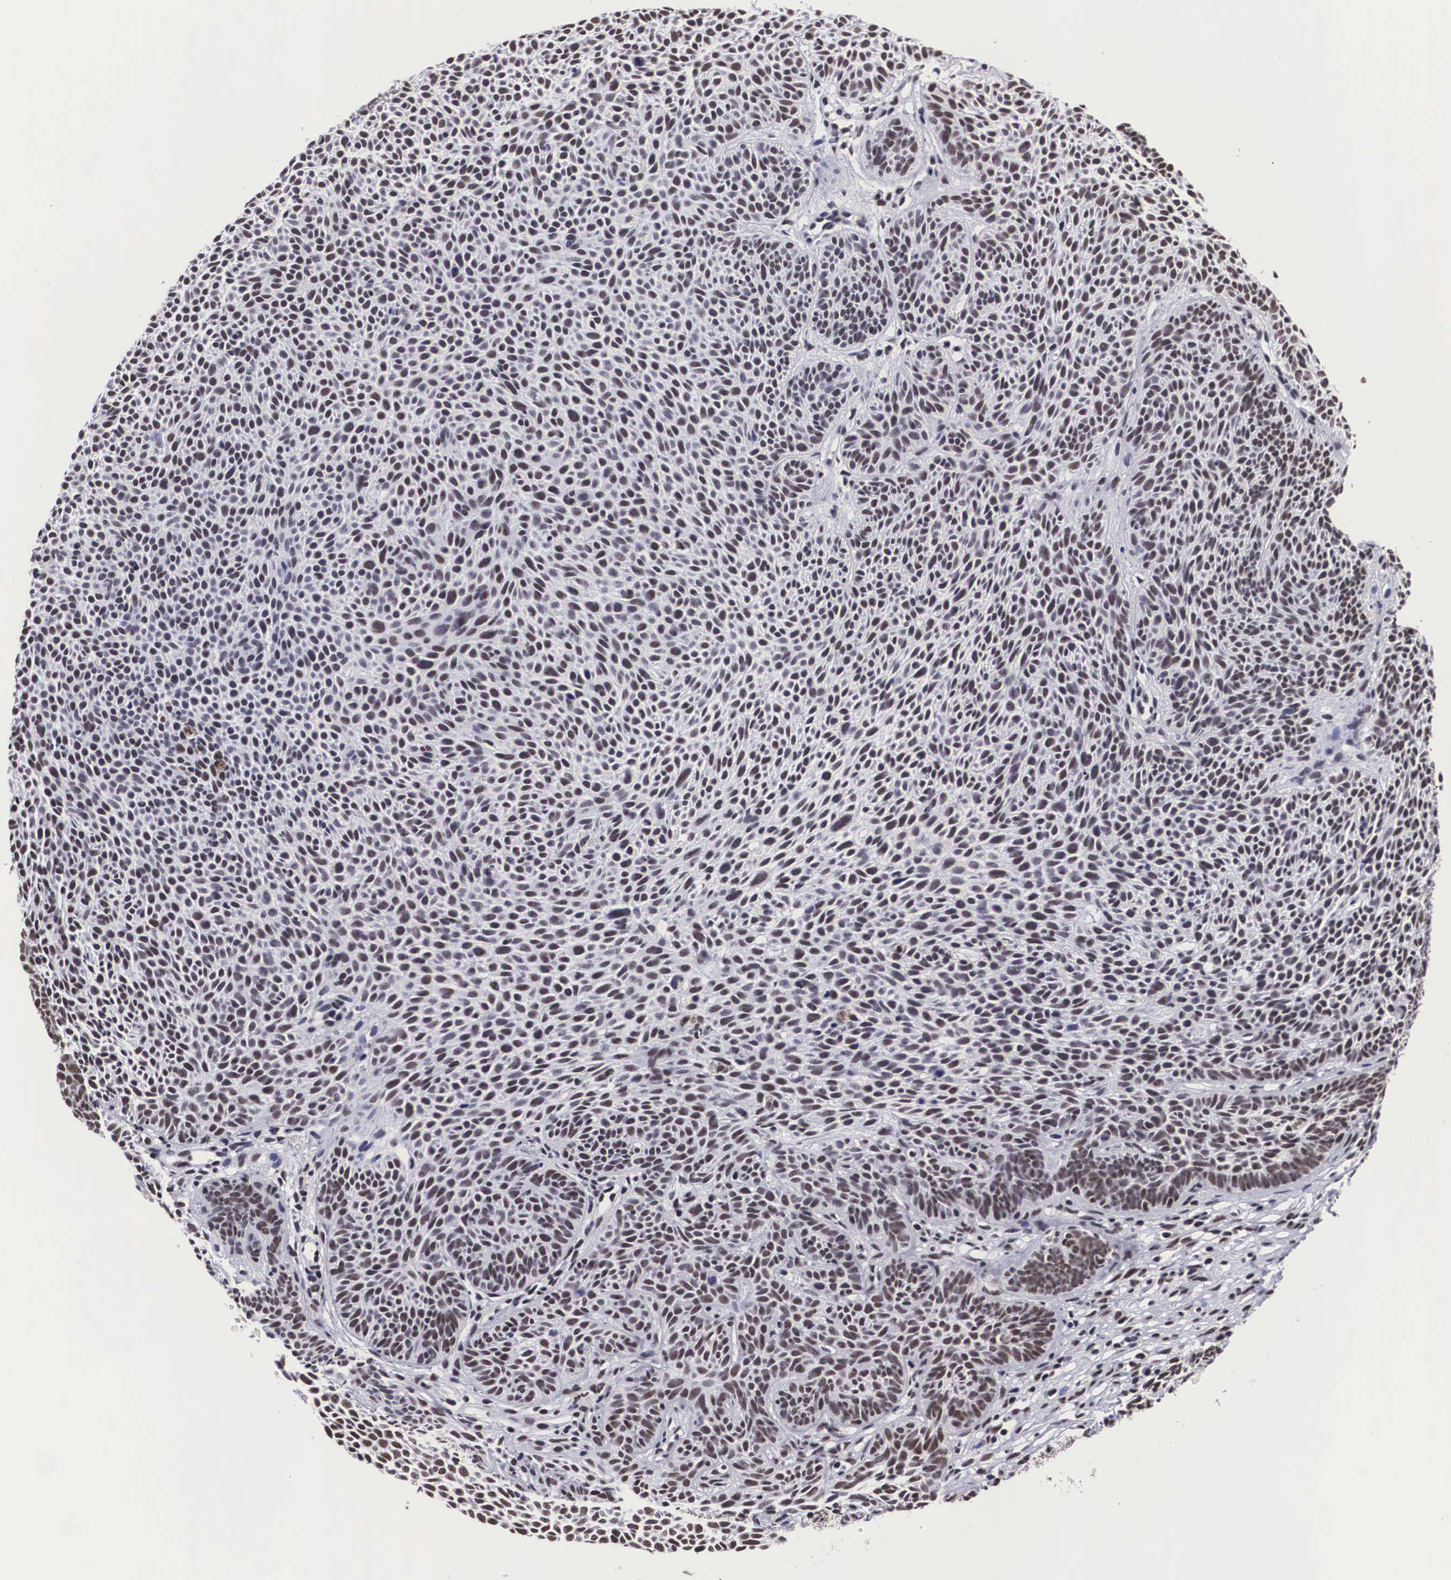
{"staining": {"intensity": "moderate", "quantity": "25%-75%", "location": "nuclear"}, "tissue": "skin cancer", "cell_type": "Tumor cells", "image_type": "cancer", "snomed": [{"axis": "morphology", "description": "Basal cell carcinoma"}, {"axis": "topography", "description": "Skin"}], "caption": "This micrograph displays immunohistochemistry (IHC) staining of skin basal cell carcinoma, with medium moderate nuclear expression in approximately 25%-75% of tumor cells.", "gene": "SF3A1", "patient": {"sex": "male", "age": 84}}